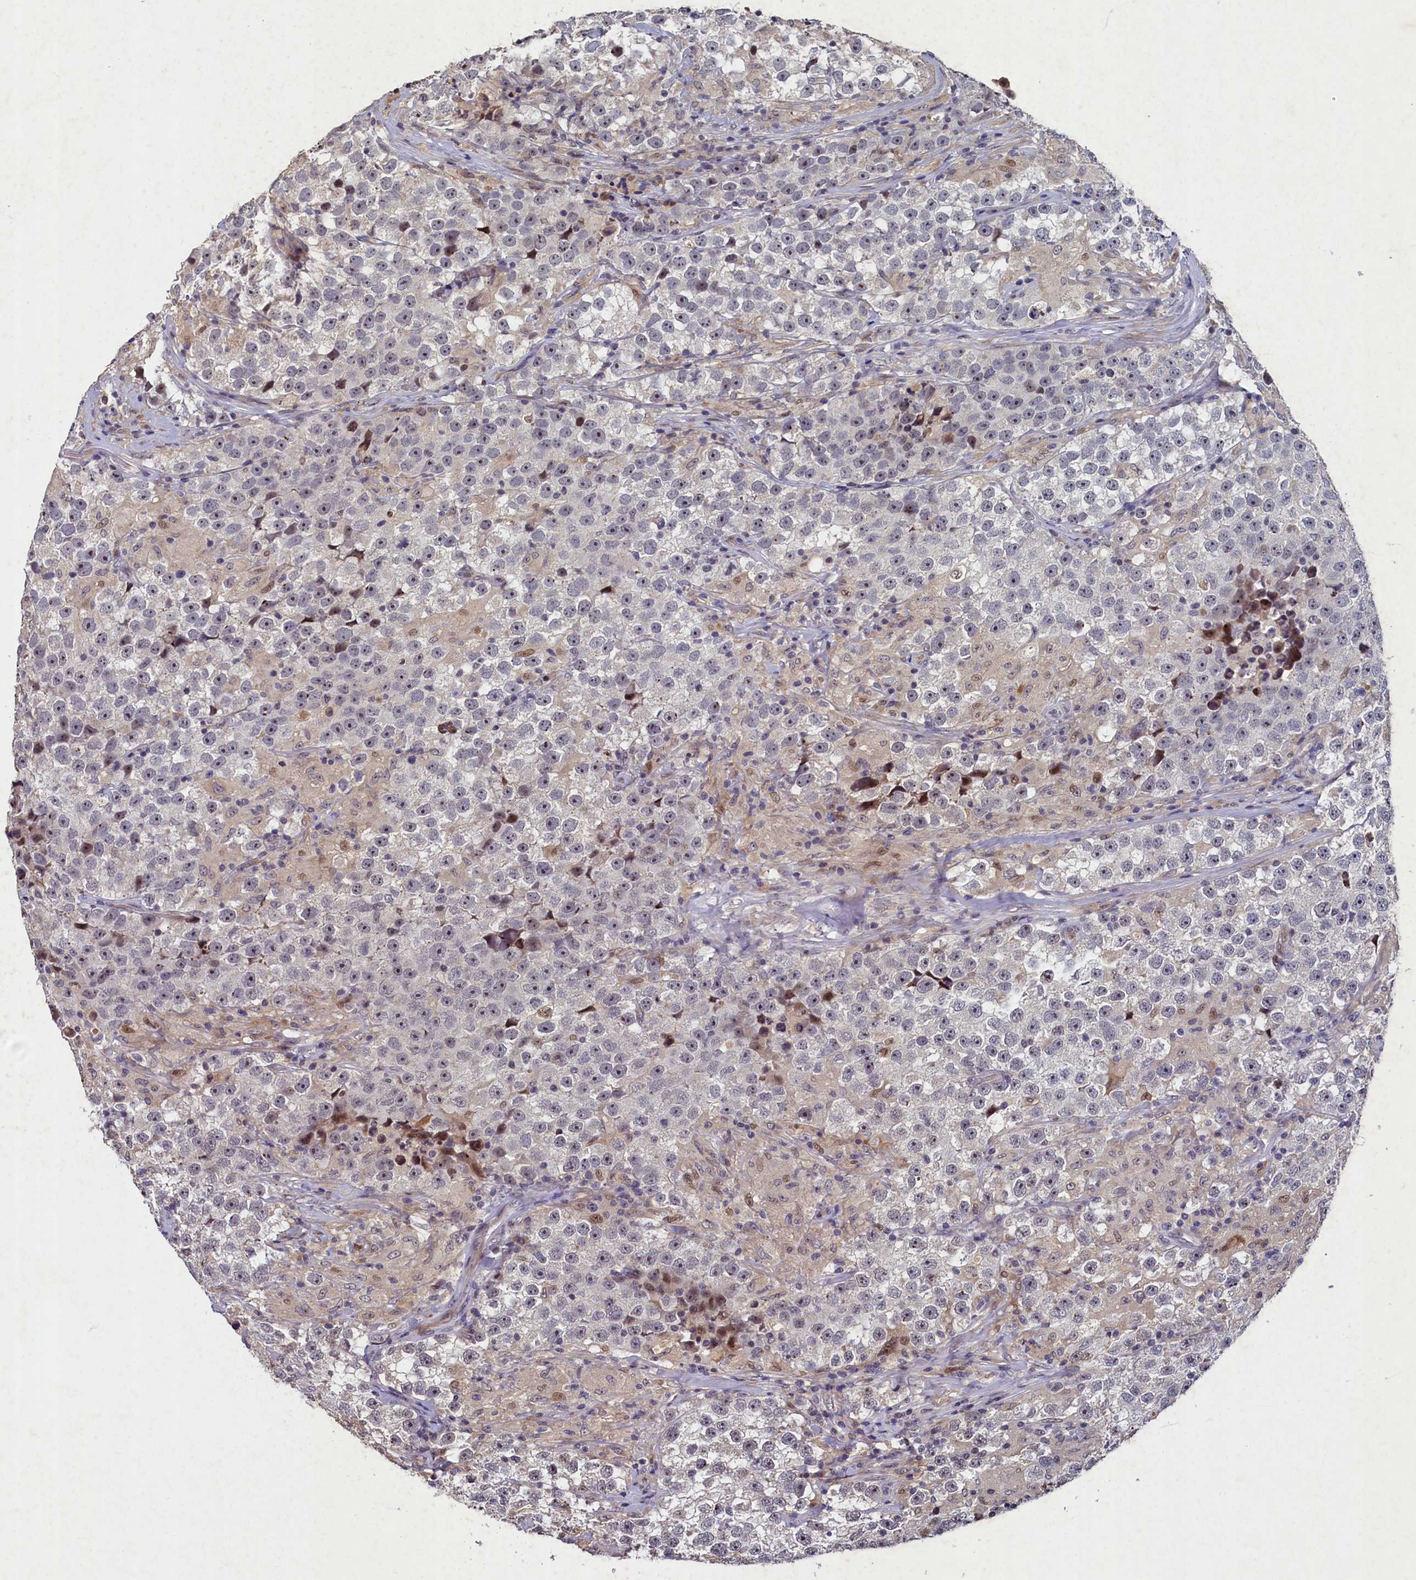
{"staining": {"intensity": "negative", "quantity": "none", "location": "none"}, "tissue": "testis cancer", "cell_type": "Tumor cells", "image_type": "cancer", "snomed": [{"axis": "morphology", "description": "Seminoma, NOS"}, {"axis": "topography", "description": "Testis"}], "caption": "An immunohistochemistry micrograph of testis seminoma is shown. There is no staining in tumor cells of testis seminoma.", "gene": "LATS2", "patient": {"sex": "male", "age": 46}}